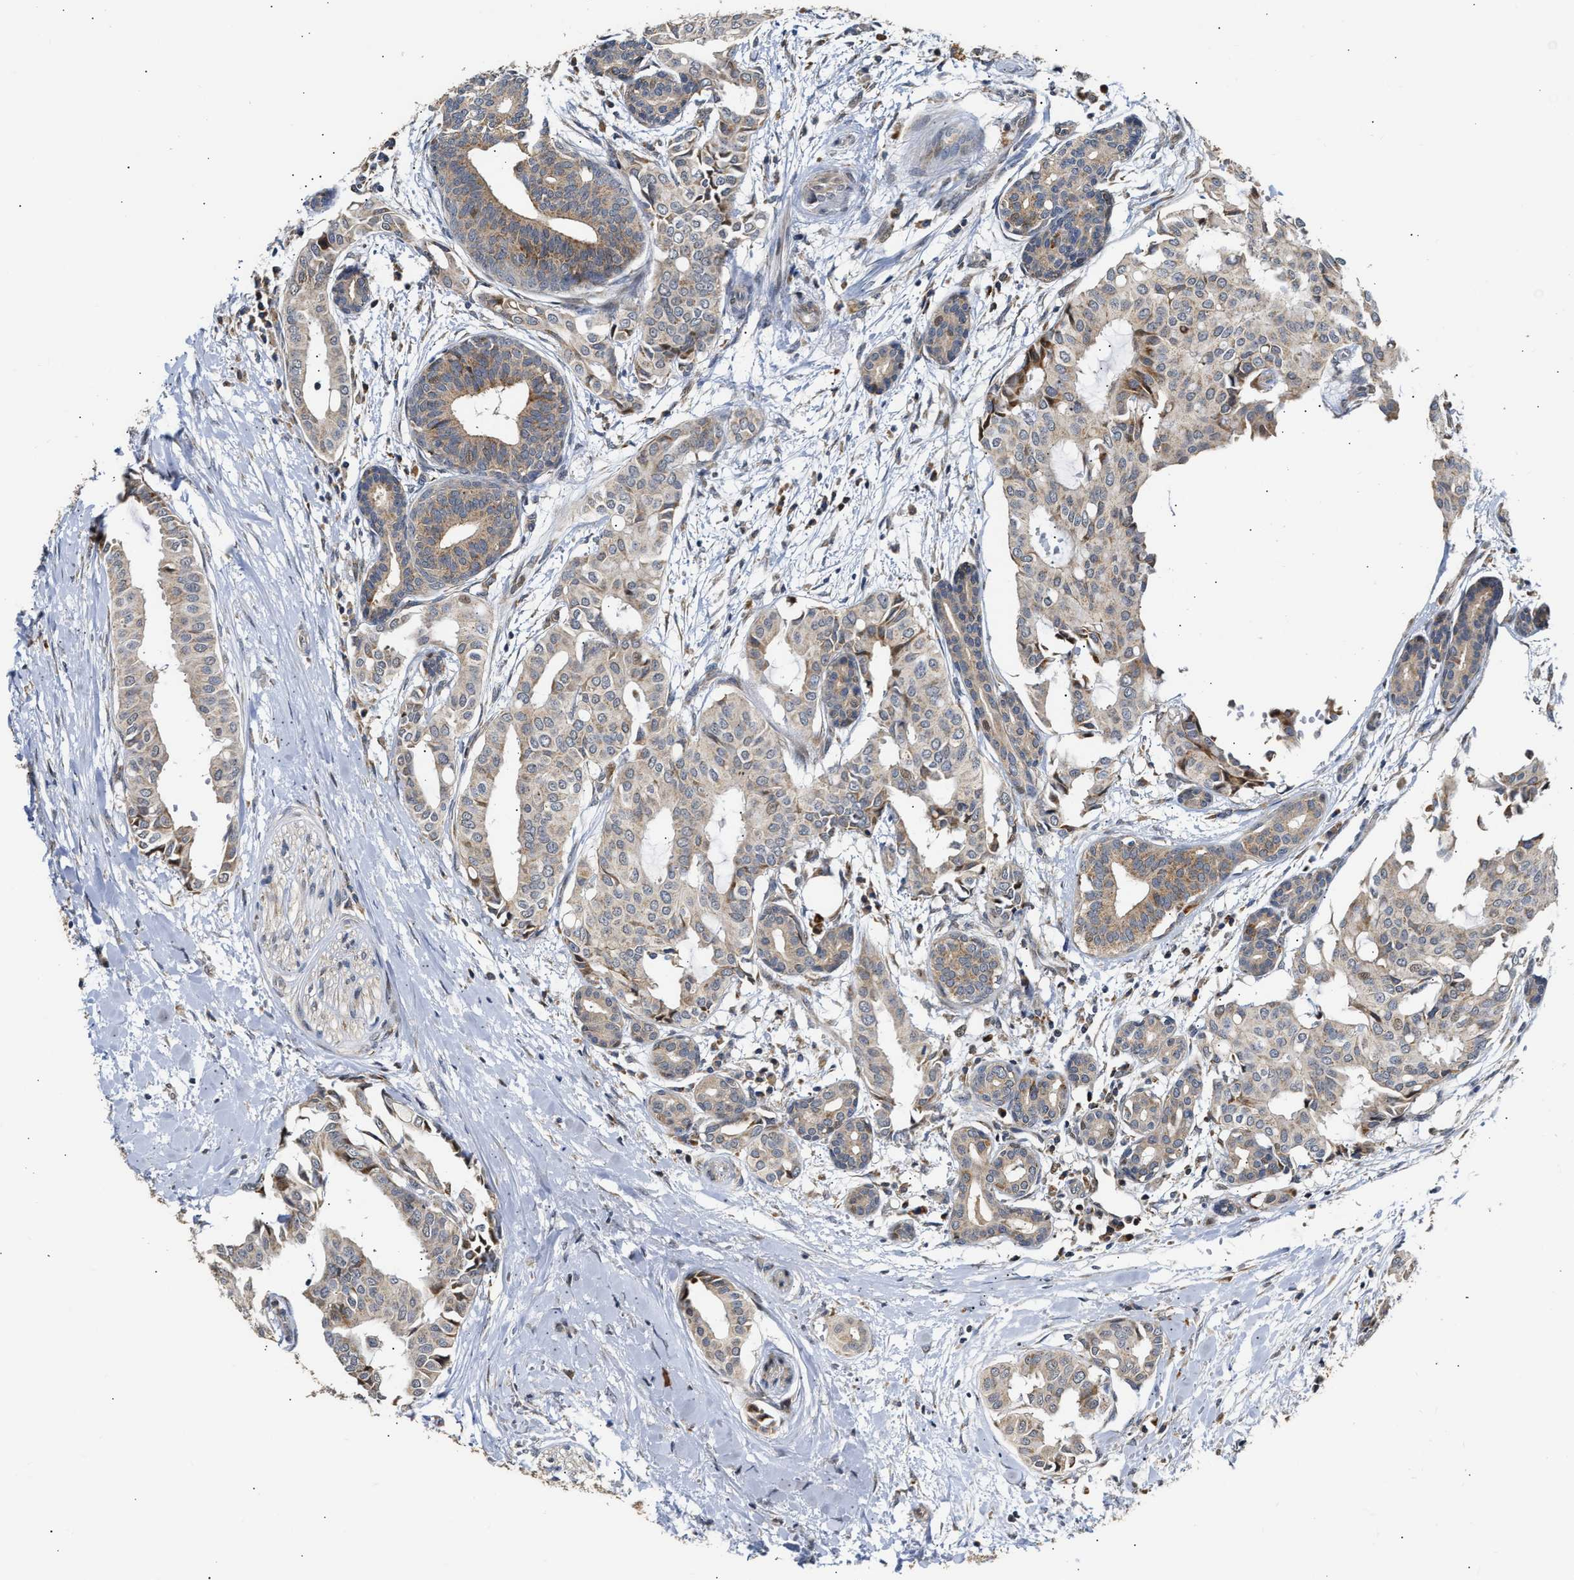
{"staining": {"intensity": "moderate", "quantity": "25%-75%", "location": "cytoplasmic/membranous"}, "tissue": "head and neck cancer", "cell_type": "Tumor cells", "image_type": "cancer", "snomed": [{"axis": "morphology", "description": "Adenocarcinoma, NOS"}, {"axis": "topography", "description": "Salivary gland"}, {"axis": "topography", "description": "Head-Neck"}], "caption": "A brown stain shows moderate cytoplasmic/membranous expression of a protein in head and neck cancer (adenocarcinoma) tumor cells. Immunohistochemistry stains the protein of interest in brown and the nuclei are stained blue.", "gene": "DEPTOR", "patient": {"sex": "female", "age": 59}}